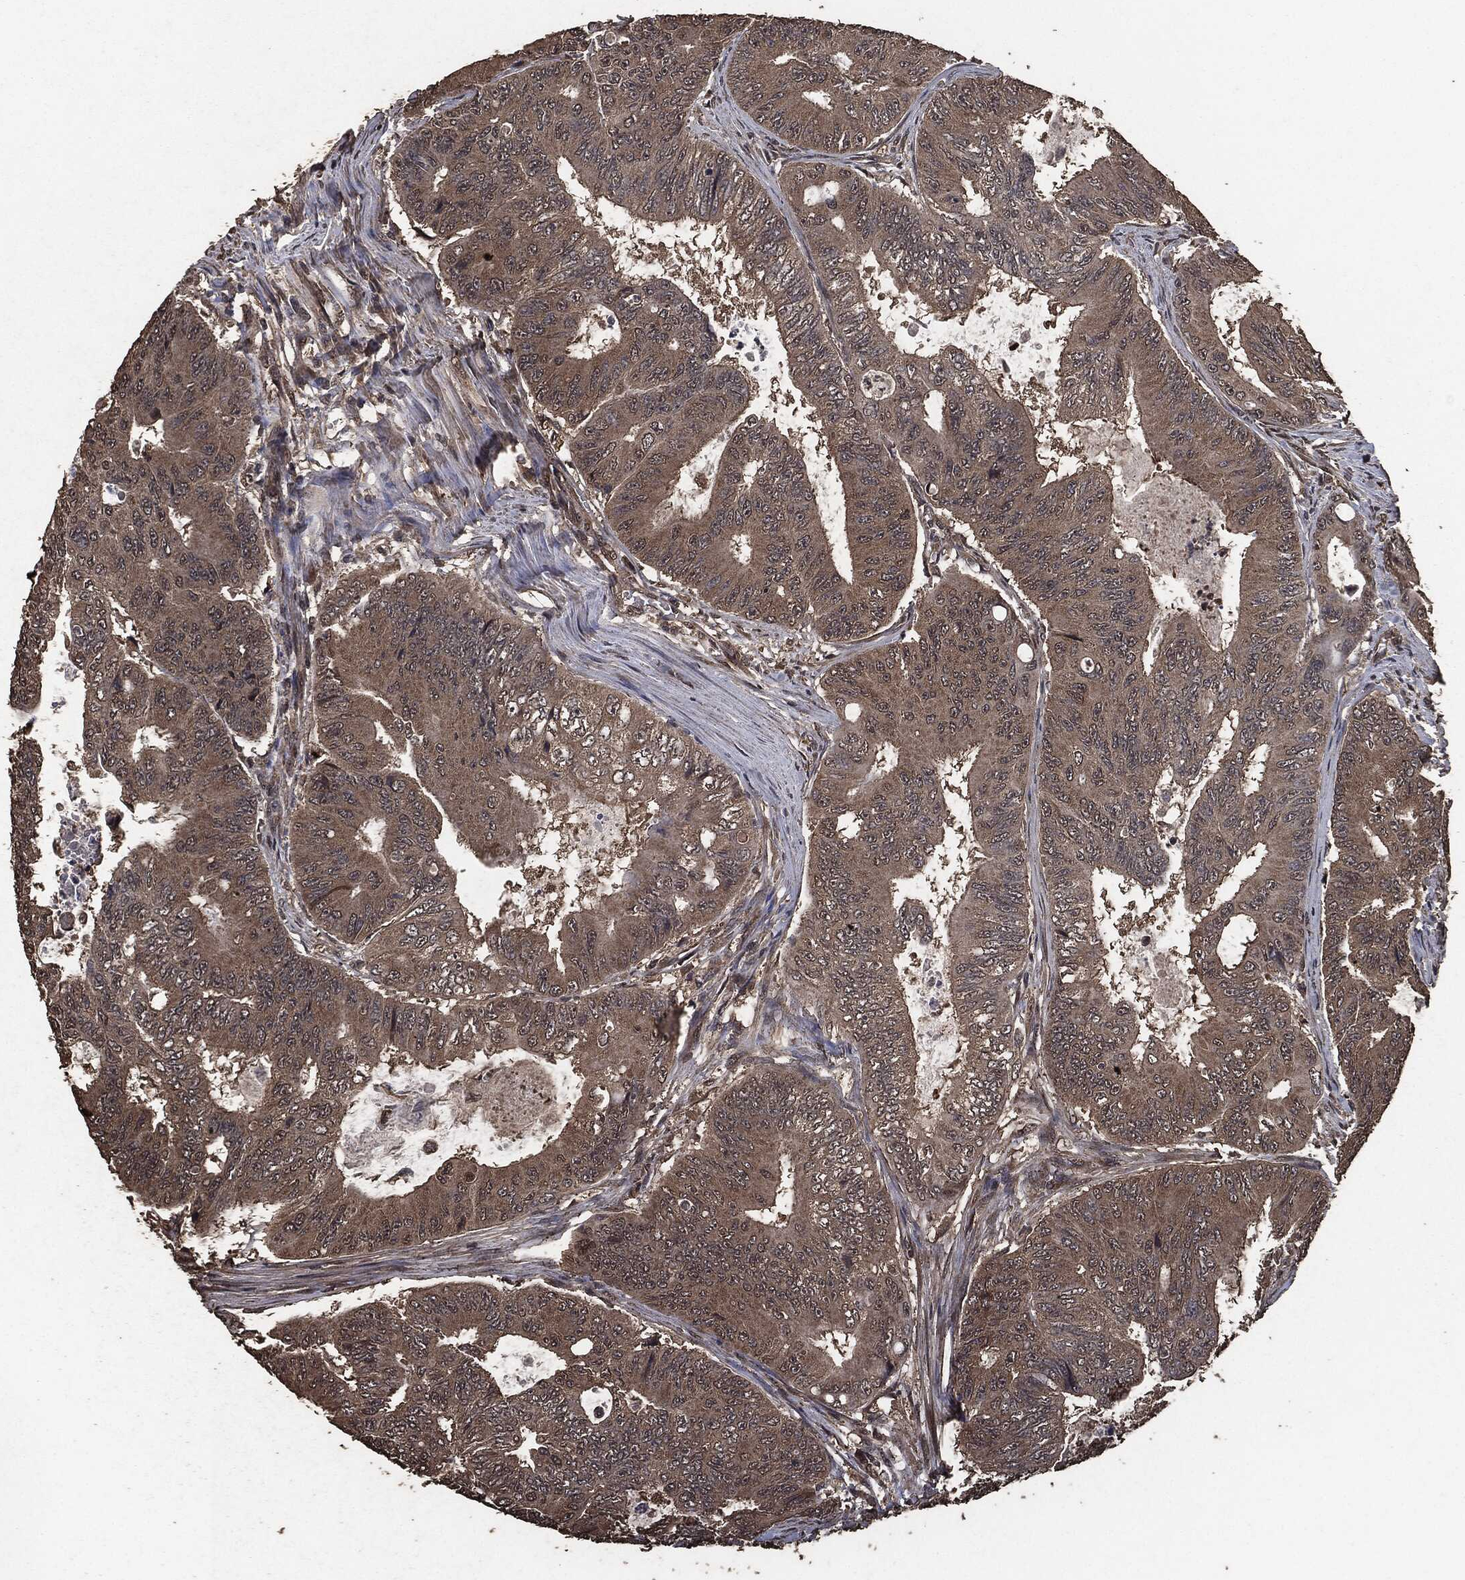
{"staining": {"intensity": "weak", "quantity": ">75%", "location": "cytoplasmic/membranous"}, "tissue": "colorectal cancer", "cell_type": "Tumor cells", "image_type": "cancer", "snomed": [{"axis": "morphology", "description": "Adenocarcinoma, NOS"}, {"axis": "topography", "description": "Colon"}], "caption": "Immunohistochemical staining of human colorectal cancer (adenocarcinoma) exhibits low levels of weak cytoplasmic/membranous protein expression in about >75% of tumor cells. The protein of interest is shown in brown color, while the nuclei are stained blue.", "gene": "AKT1S1", "patient": {"sex": "female", "age": 48}}